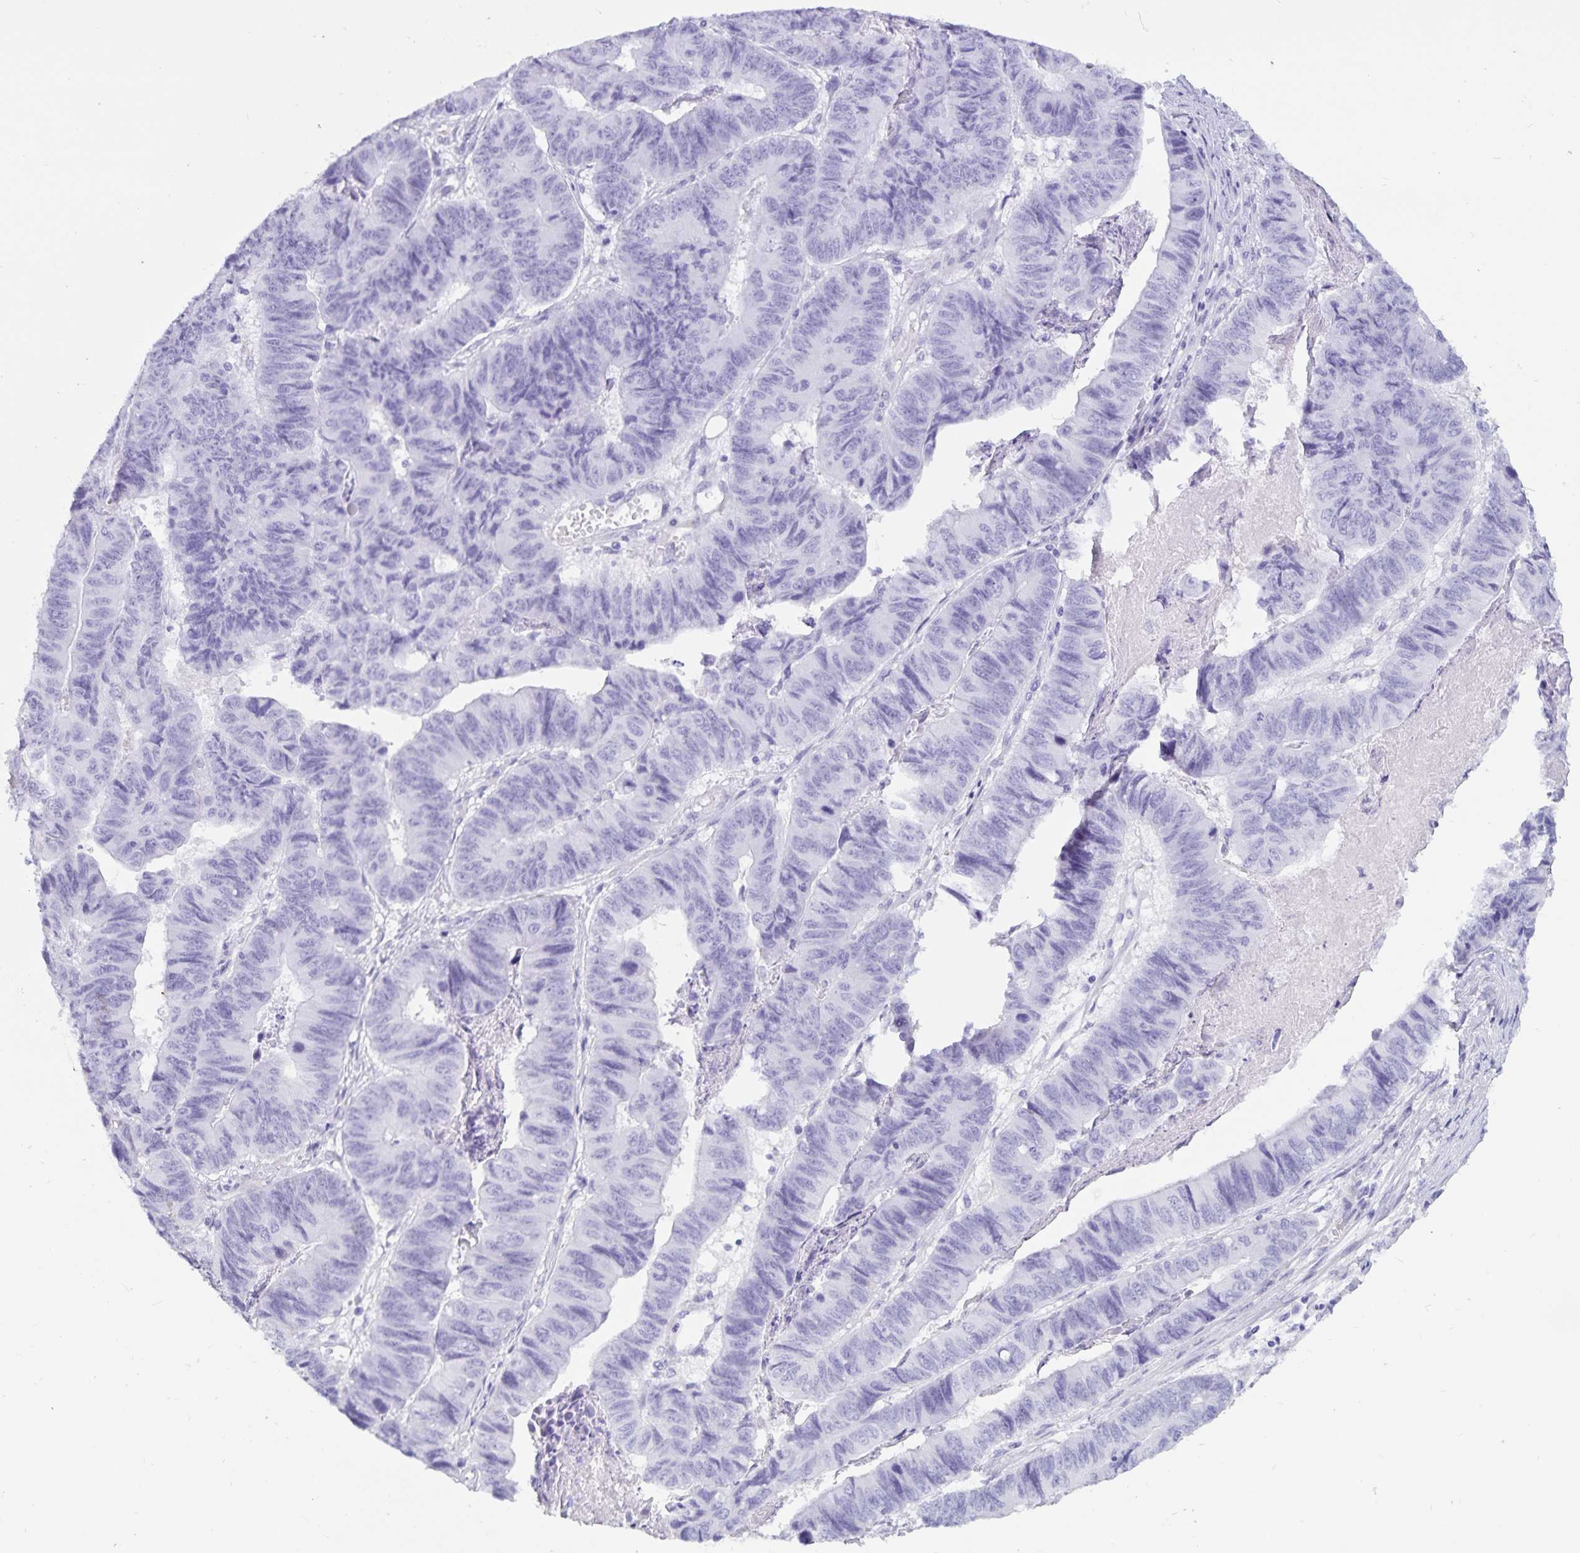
{"staining": {"intensity": "negative", "quantity": "none", "location": "none"}, "tissue": "stomach cancer", "cell_type": "Tumor cells", "image_type": "cancer", "snomed": [{"axis": "morphology", "description": "Adenocarcinoma, NOS"}, {"axis": "topography", "description": "Stomach, lower"}], "caption": "Tumor cells show no significant staining in stomach cancer.", "gene": "GPR137", "patient": {"sex": "male", "age": 77}}